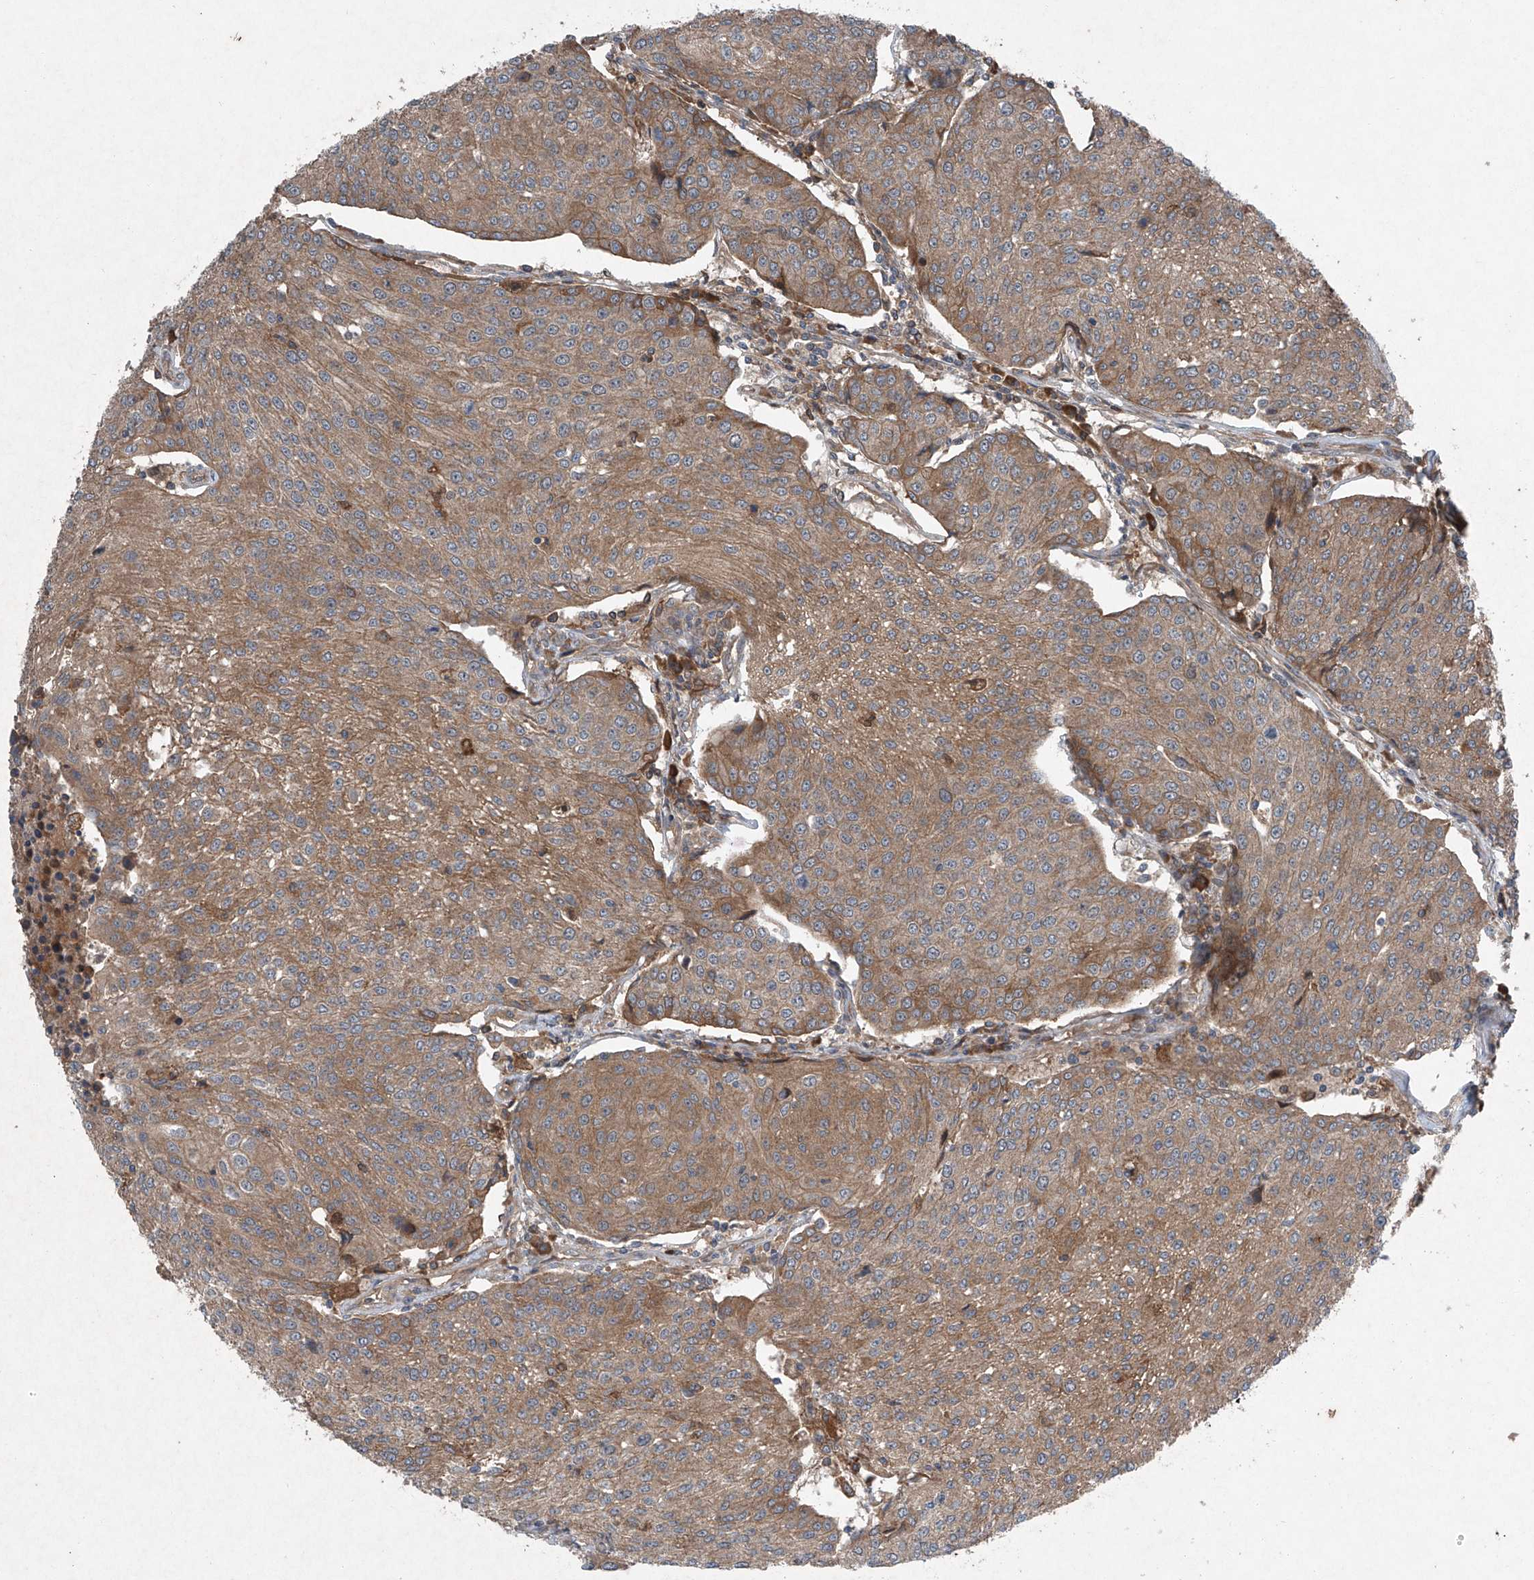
{"staining": {"intensity": "moderate", "quantity": ">75%", "location": "cytoplasmic/membranous"}, "tissue": "urothelial cancer", "cell_type": "Tumor cells", "image_type": "cancer", "snomed": [{"axis": "morphology", "description": "Urothelial carcinoma, High grade"}, {"axis": "topography", "description": "Urinary bladder"}], "caption": "Human urothelial cancer stained with a brown dye reveals moderate cytoplasmic/membranous positive staining in about >75% of tumor cells.", "gene": "FOXRED2", "patient": {"sex": "female", "age": 85}}